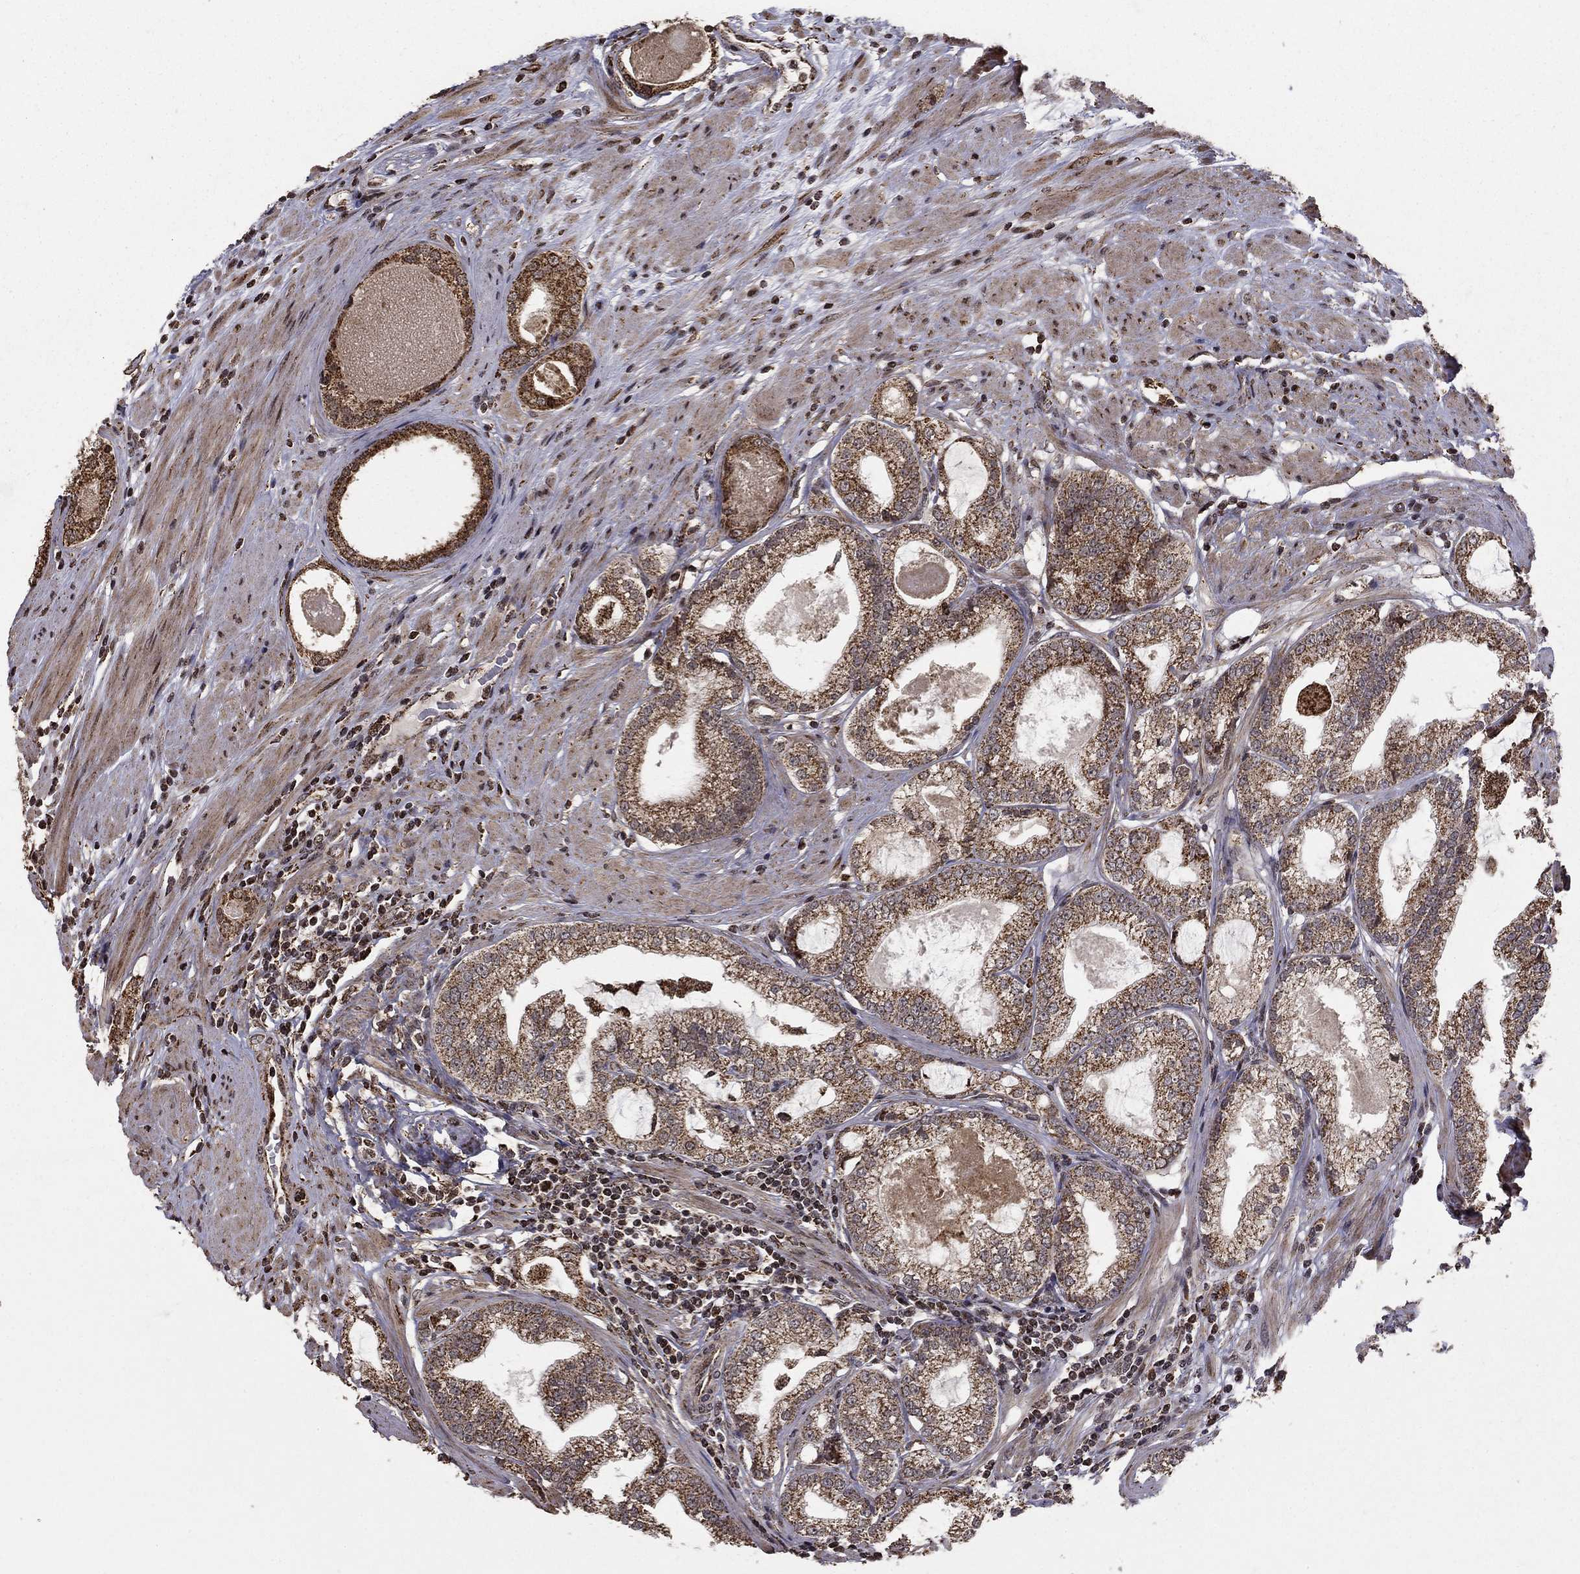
{"staining": {"intensity": "moderate", "quantity": ">75%", "location": "cytoplasmic/membranous"}, "tissue": "prostate cancer", "cell_type": "Tumor cells", "image_type": "cancer", "snomed": [{"axis": "morphology", "description": "Adenocarcinoma, High grade"}, {"axis": "topography", "description": "Prostate and seminal vesicle, NOS"}], "caption": "The micrograph shows a brown stain indicating the presence of a protein in the cytoplasmic/membranous of tumor cells in adenocarcinoma (high-grade) (prostate).", "gene": "ACOT13", "patient": {"sex": "male", "age": 62}}